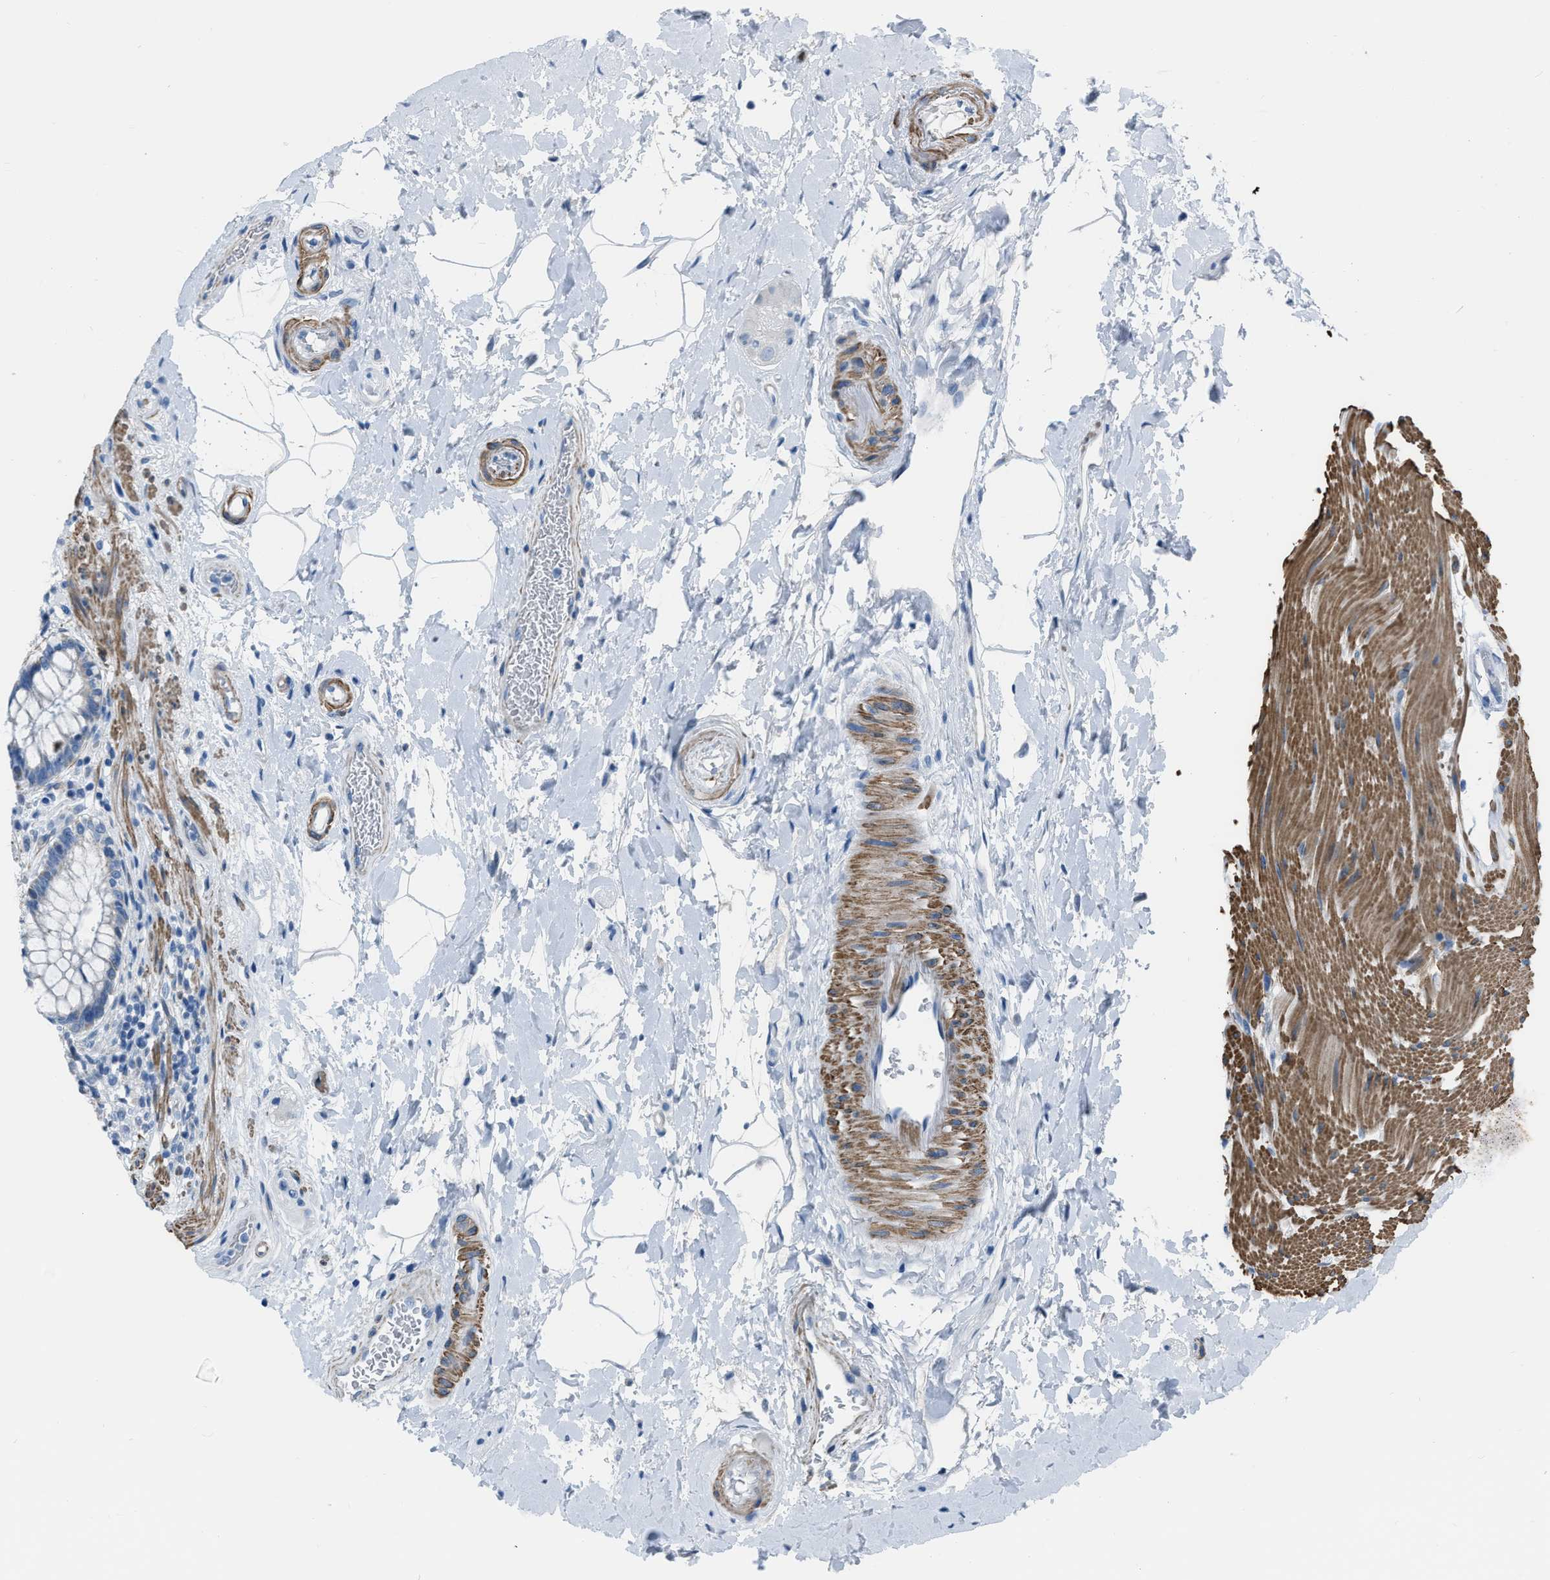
{"staining": {"intensity": "moderate", "quantity": "<25%", "location": "cytoplasmic/membranous"}, "tissue": "rectum", "cell_type": "Glandular cells", "image_type": "normal", "snomed": [{"axis": "morphology", "description": "Normal tissue, NOS"}, {"axis": "topography", "description": "Rectum"}], "caption": "Moderate cytoplasmic/membranous positivity is appreciated in about <25% of glandular cells in unremarkable rectum.", "gene": "SPATC1L", "patient": {"sex": "male", "age": 64}}